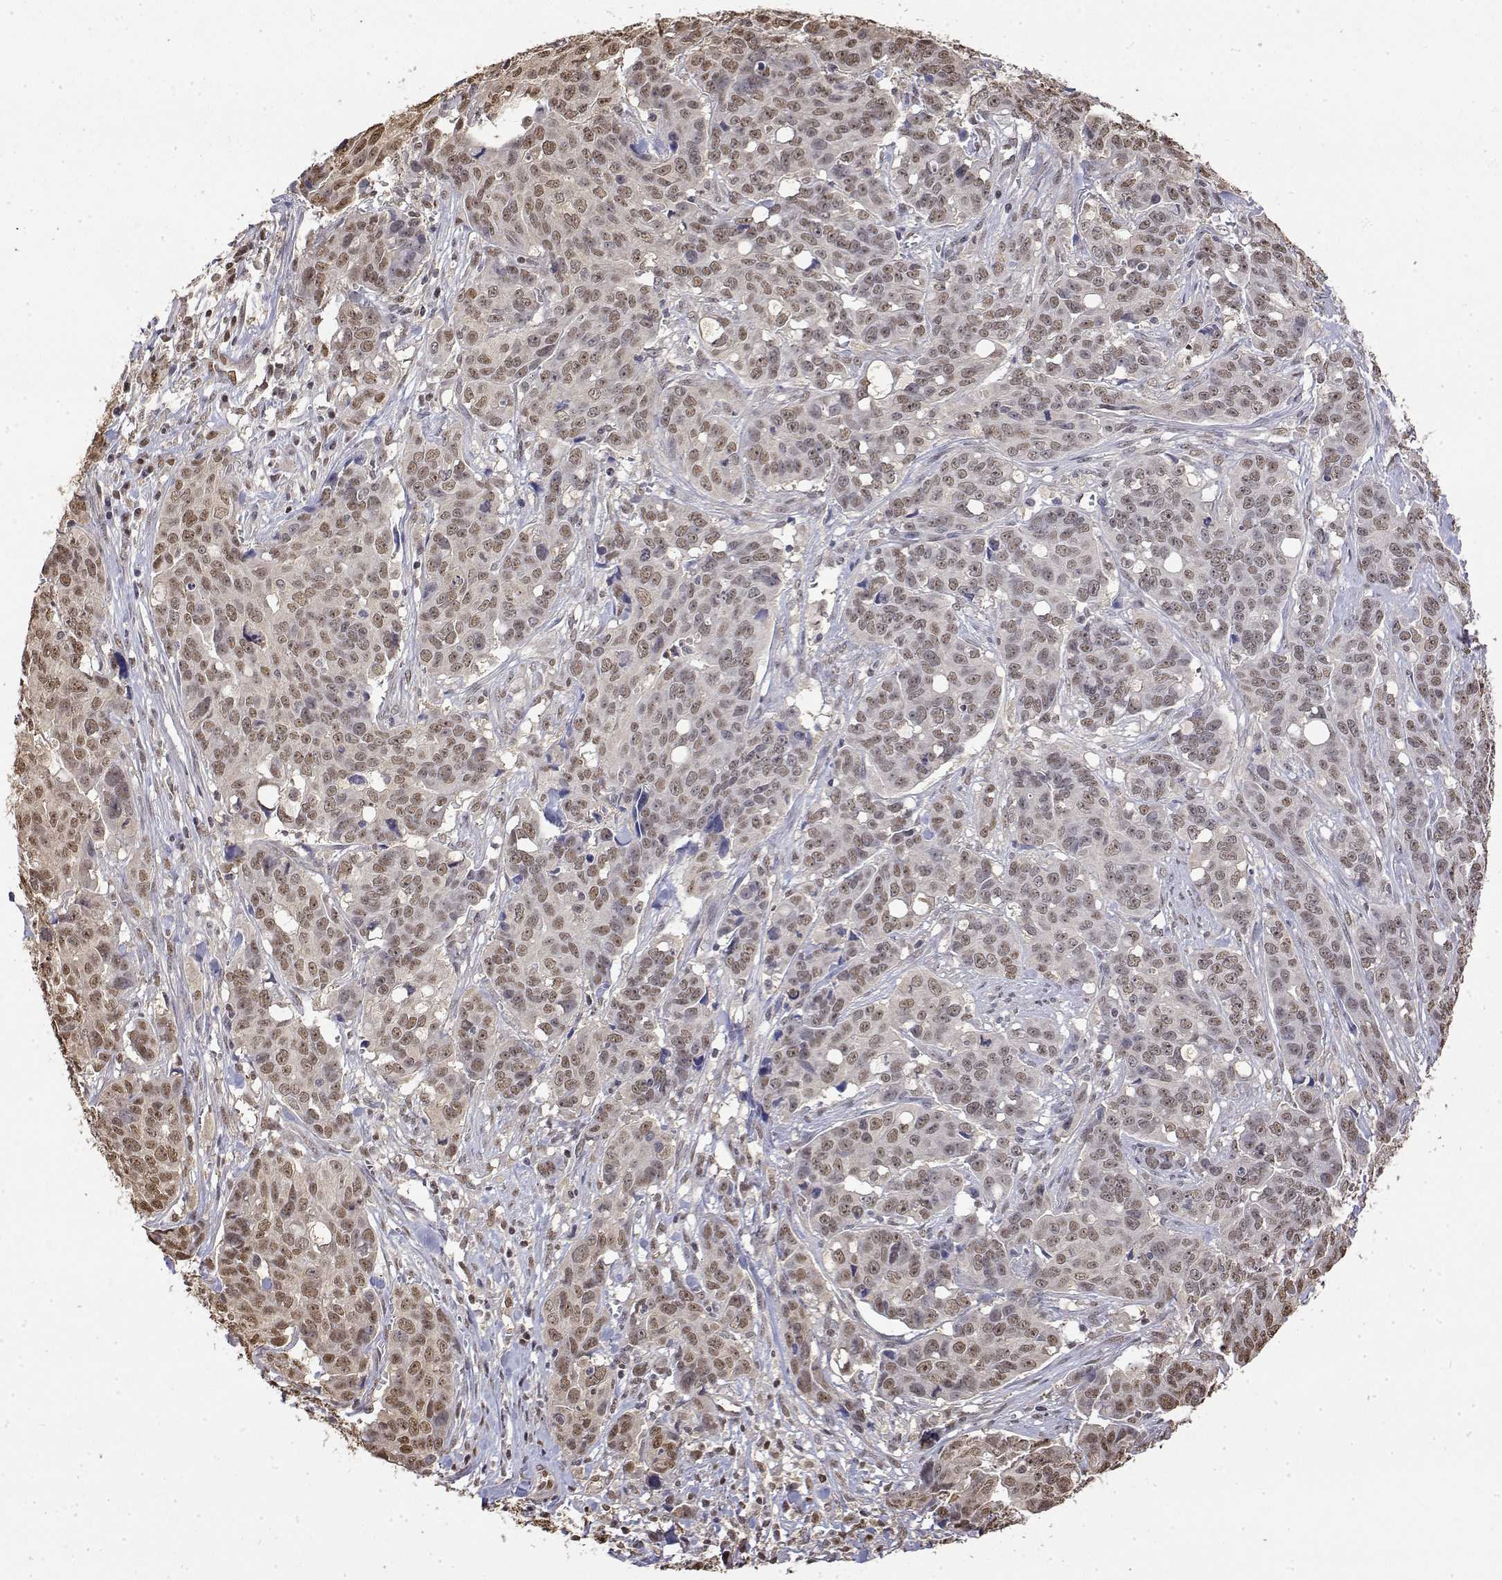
{"staining": {"intensity": "weak", "quantity": ">75%", "location": "nuclear"}, "tissue": "ovarian cancer", "cell_type": "Tumor cells", "image_type": "cancer", "snomed": [{"axis": "morphology", "description": "Carcinoma, endometroid"}, {"axis": "topography", "description": "Ovary"}], "caption": "Immunohistochemistry (IHC) image of ovarian cancer stained for a protein (brown), which displays low levels of weak nuclear positivity in approximately >75% of tumor cells.", "gene": "TPI1", "patient": {"sex": "female", "age": 78}}